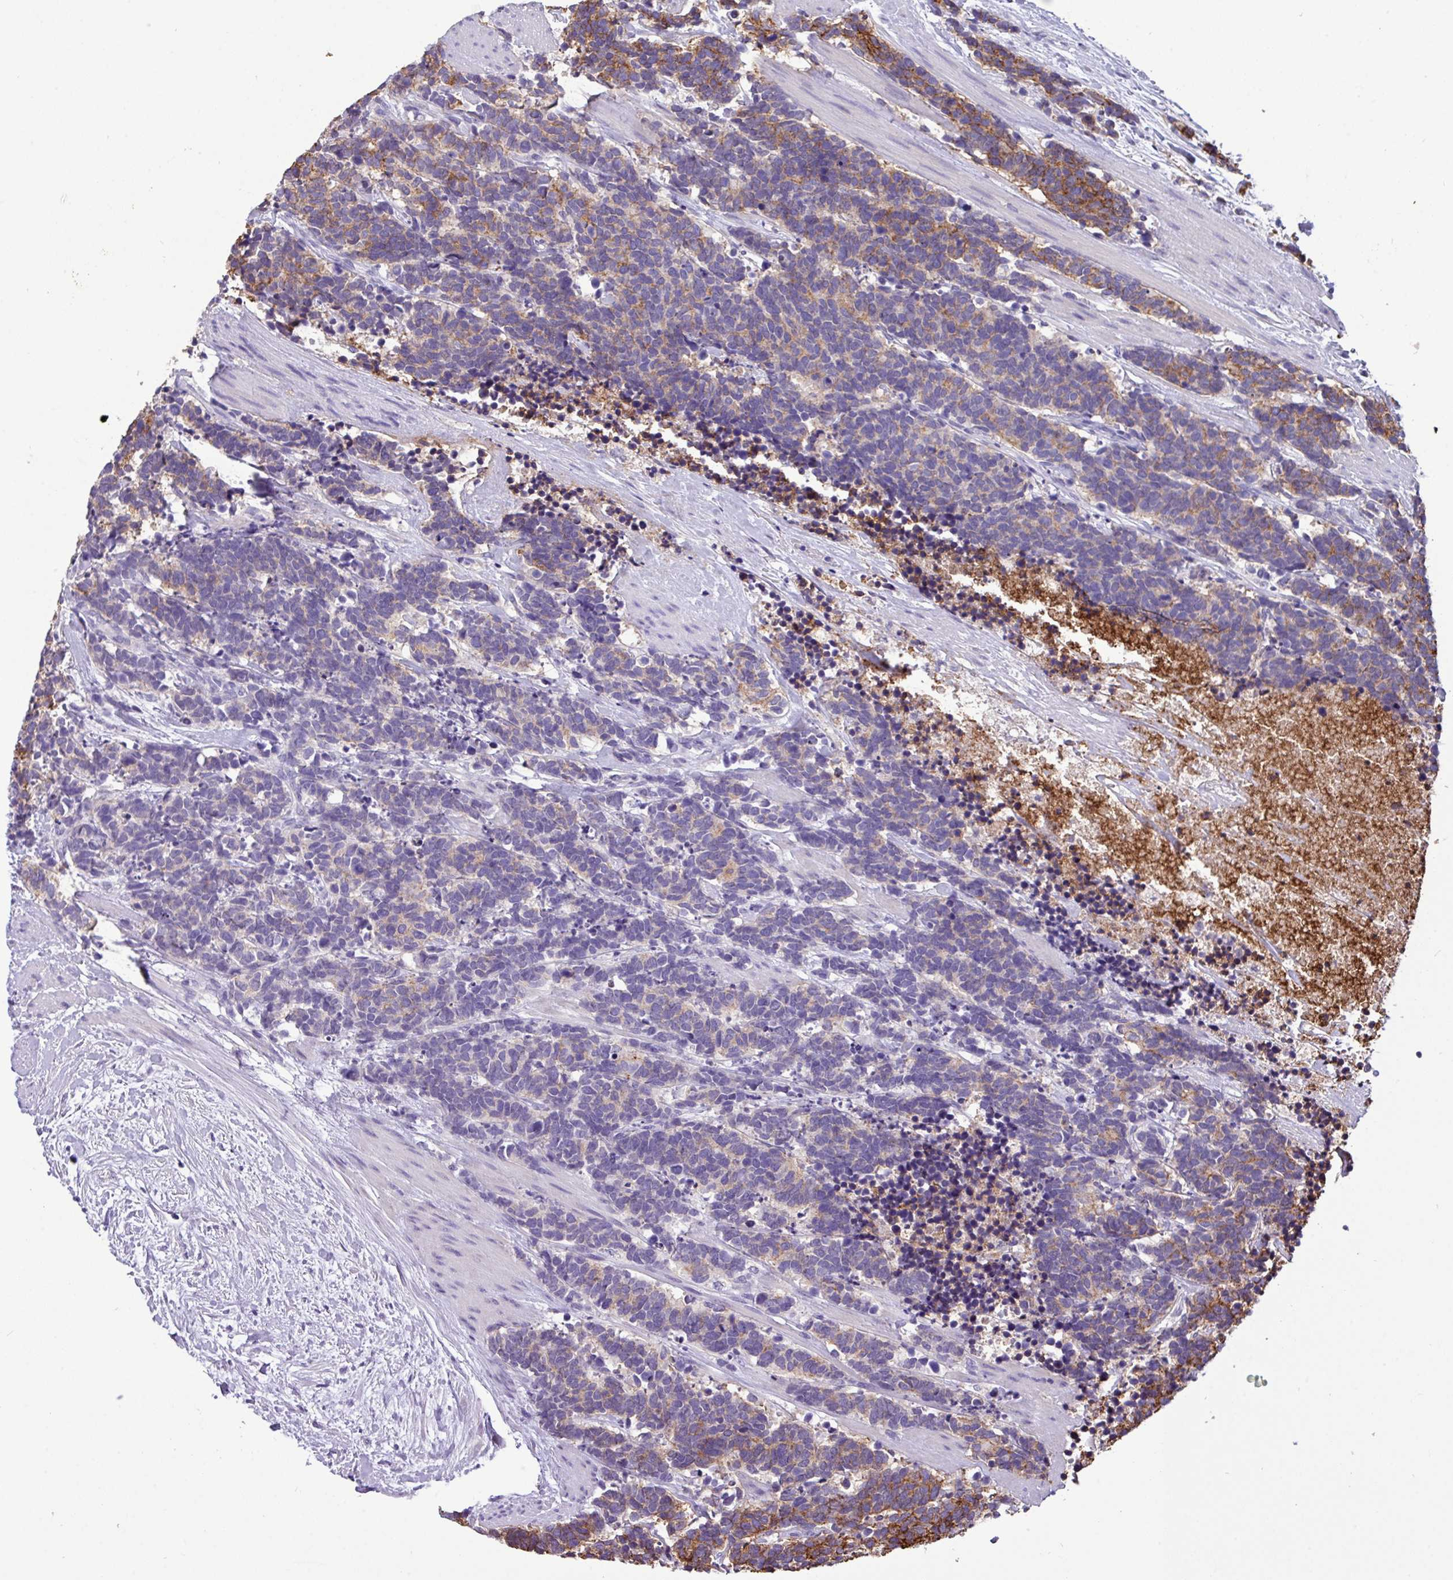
{"staining": {"intensity": "moderate", "quantity": "<25%", "location": "cytoplasmic/membranous"}, "tissue": "carcinoid", "cell_type": "Tumor cells", "image_type": "cancer", "snomed": [{"axis": "morphology", "description": "Carcinoma, NOS"}, {"axis": "morphology", "description": "Carcinoid, malignant, NOS"}, {"axis": "topography", "description": "Prostate"}], "caption": "A high-resolution histopathology image shows immunohistochemistry staining of carcinoma, which demonstrates moderate cytoplasmic/membranous positivity in approximately <25% of tumor cells.", "gene": "EPCAM", "patient": {"sex": "male", "age": 57}}